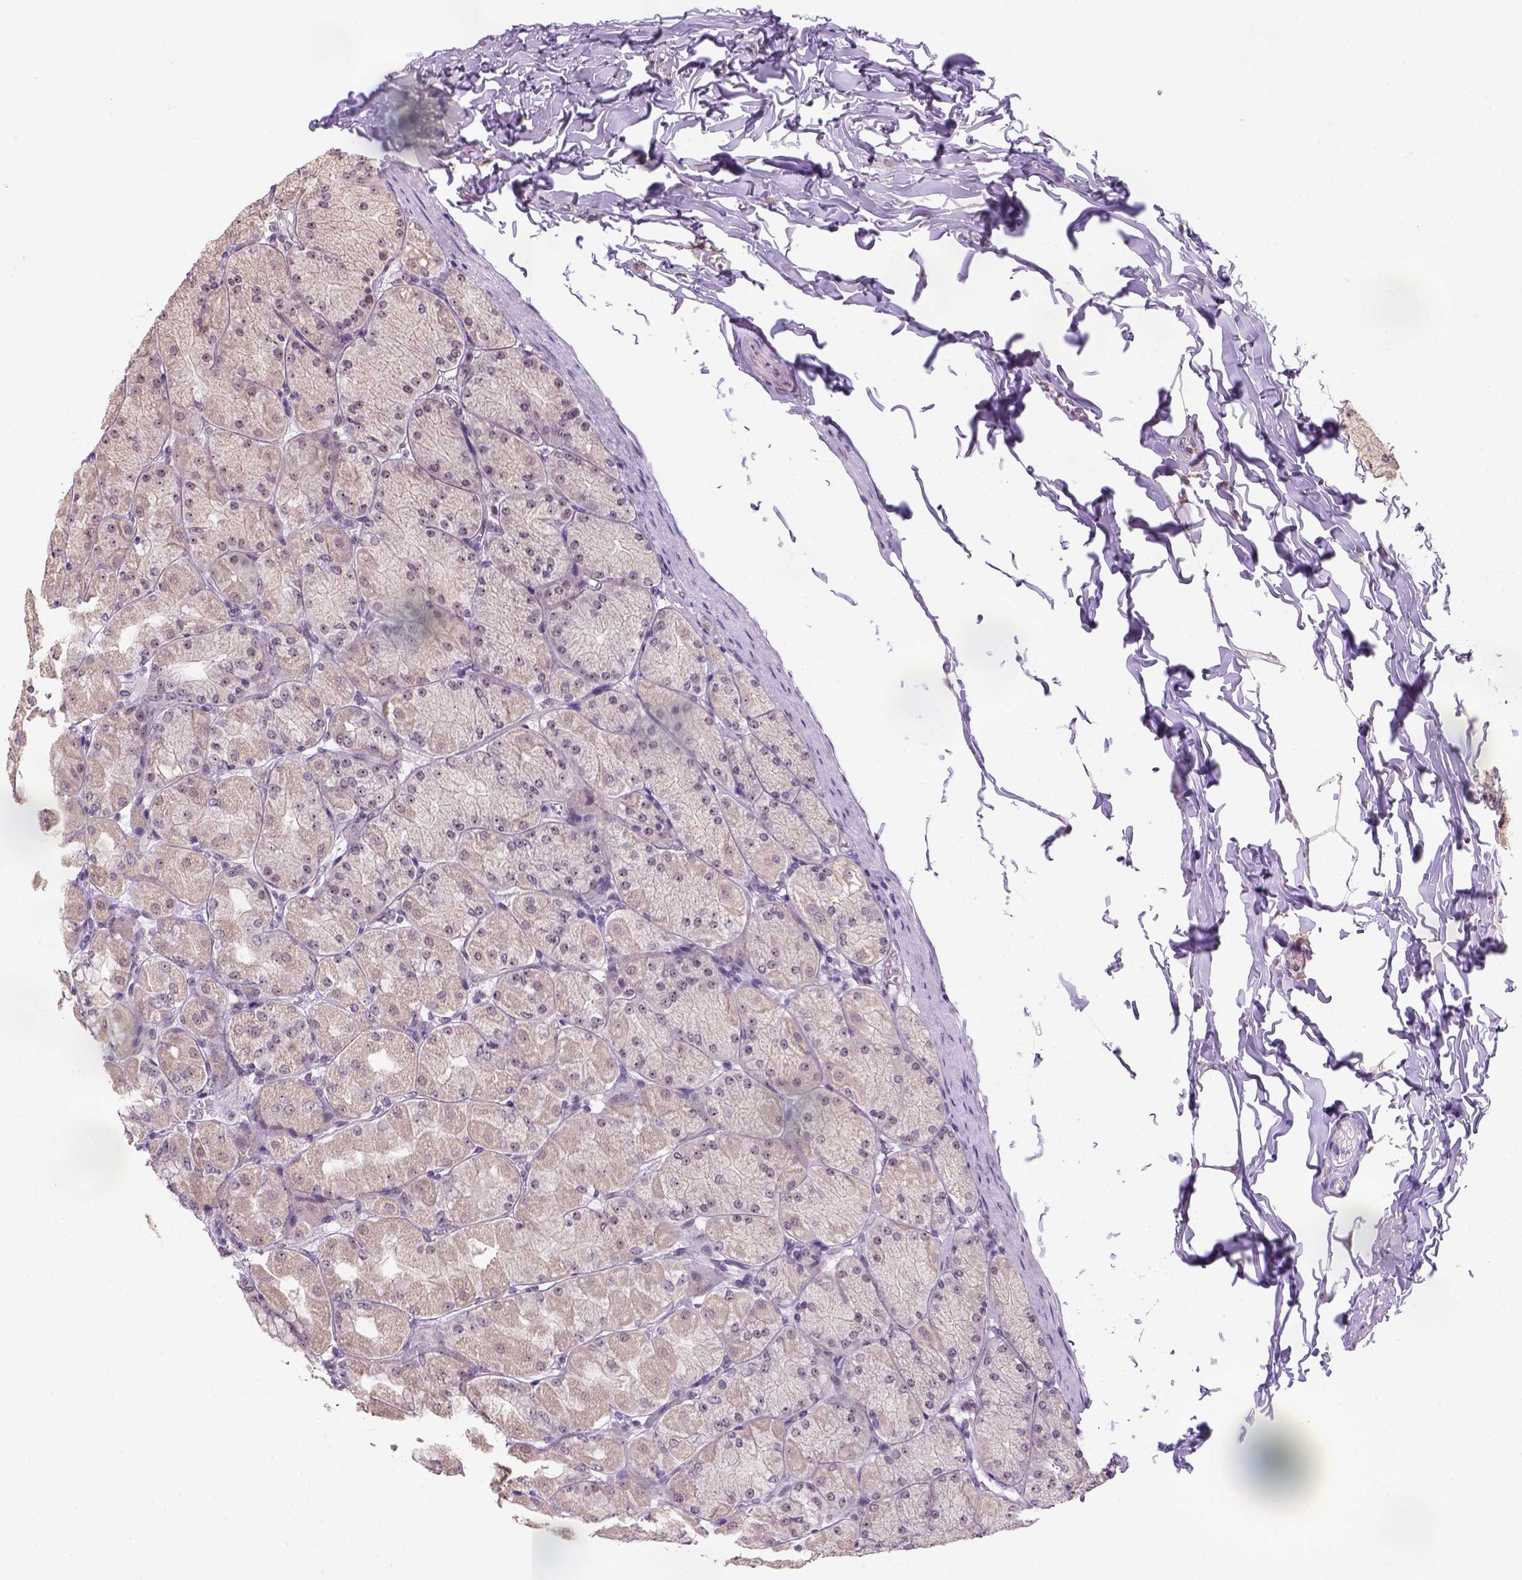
{"staining": {"intensity": "moderate", "quantity": "<25%", "location": "nuclear"}, "tissue": "stomach", "cell_type": "Glandular cells", "image_type": "normal", "snomed": [{"axis": "morphology", "description": "Normal tissue, NOS"}, {"axis": "topography", "description": "Stomach, upper"}], "caption": "Glandular cells display low levels of moderate nuclear positivity in approximately <25% of cells in unremarkable stomach. The staining was performed using DAB (3,3'-diaminobenzidine) to visualize the protein expression in brown, while the nuclei were stained in blue with hematoxylin (Magnification: 20x).", "gene": "DDX50", "patient": {"sex": "female", "age": 56}}